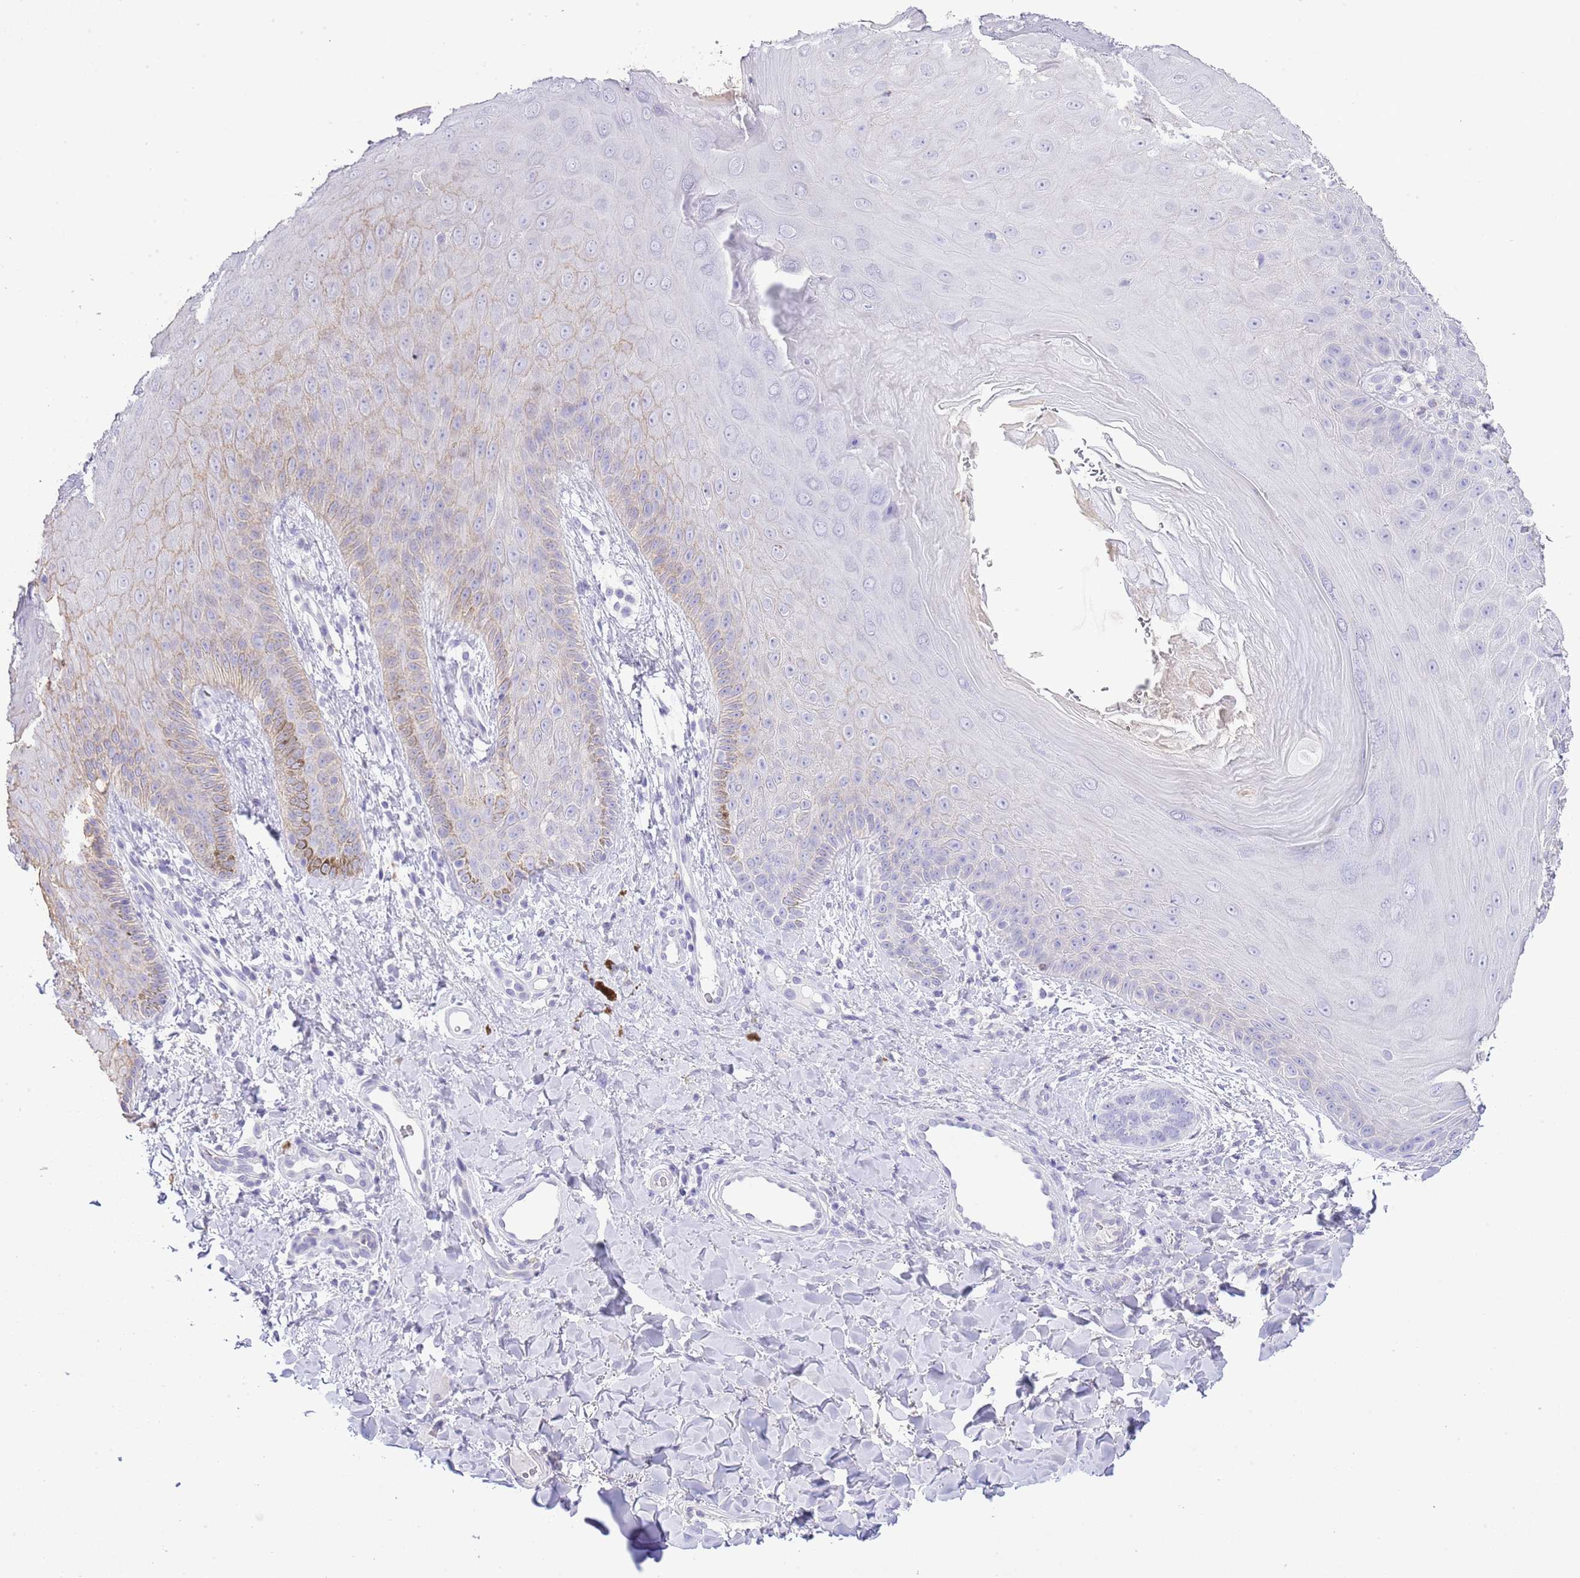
{"staining": {"intensity": "moderate", "quantity": "<25%", "location": "cytoplasmic/membranous"}, "tissue": "skin", "cell_type": "Epidermal cells", "image_type": "normal", "snomed": [{"axis": "morphology", "description": "Normal tissue, NOS"}, {"axis": "morphology", "description": "Neoplasm, malignant, NOS"}, {"axis": "topography", "description": "Anal"}], "caption": "Epidermal cells demonstrate low levels of moderate cytoplasmic/membranous staining in about <25% of cells in normal skin. (DAB (3,3'-diaminobenzidine) IHC, brown staining for protein, blue staining for nuclei).", "gene": "OR2Z1", "patient": {"sex": "male", "age": 47}}